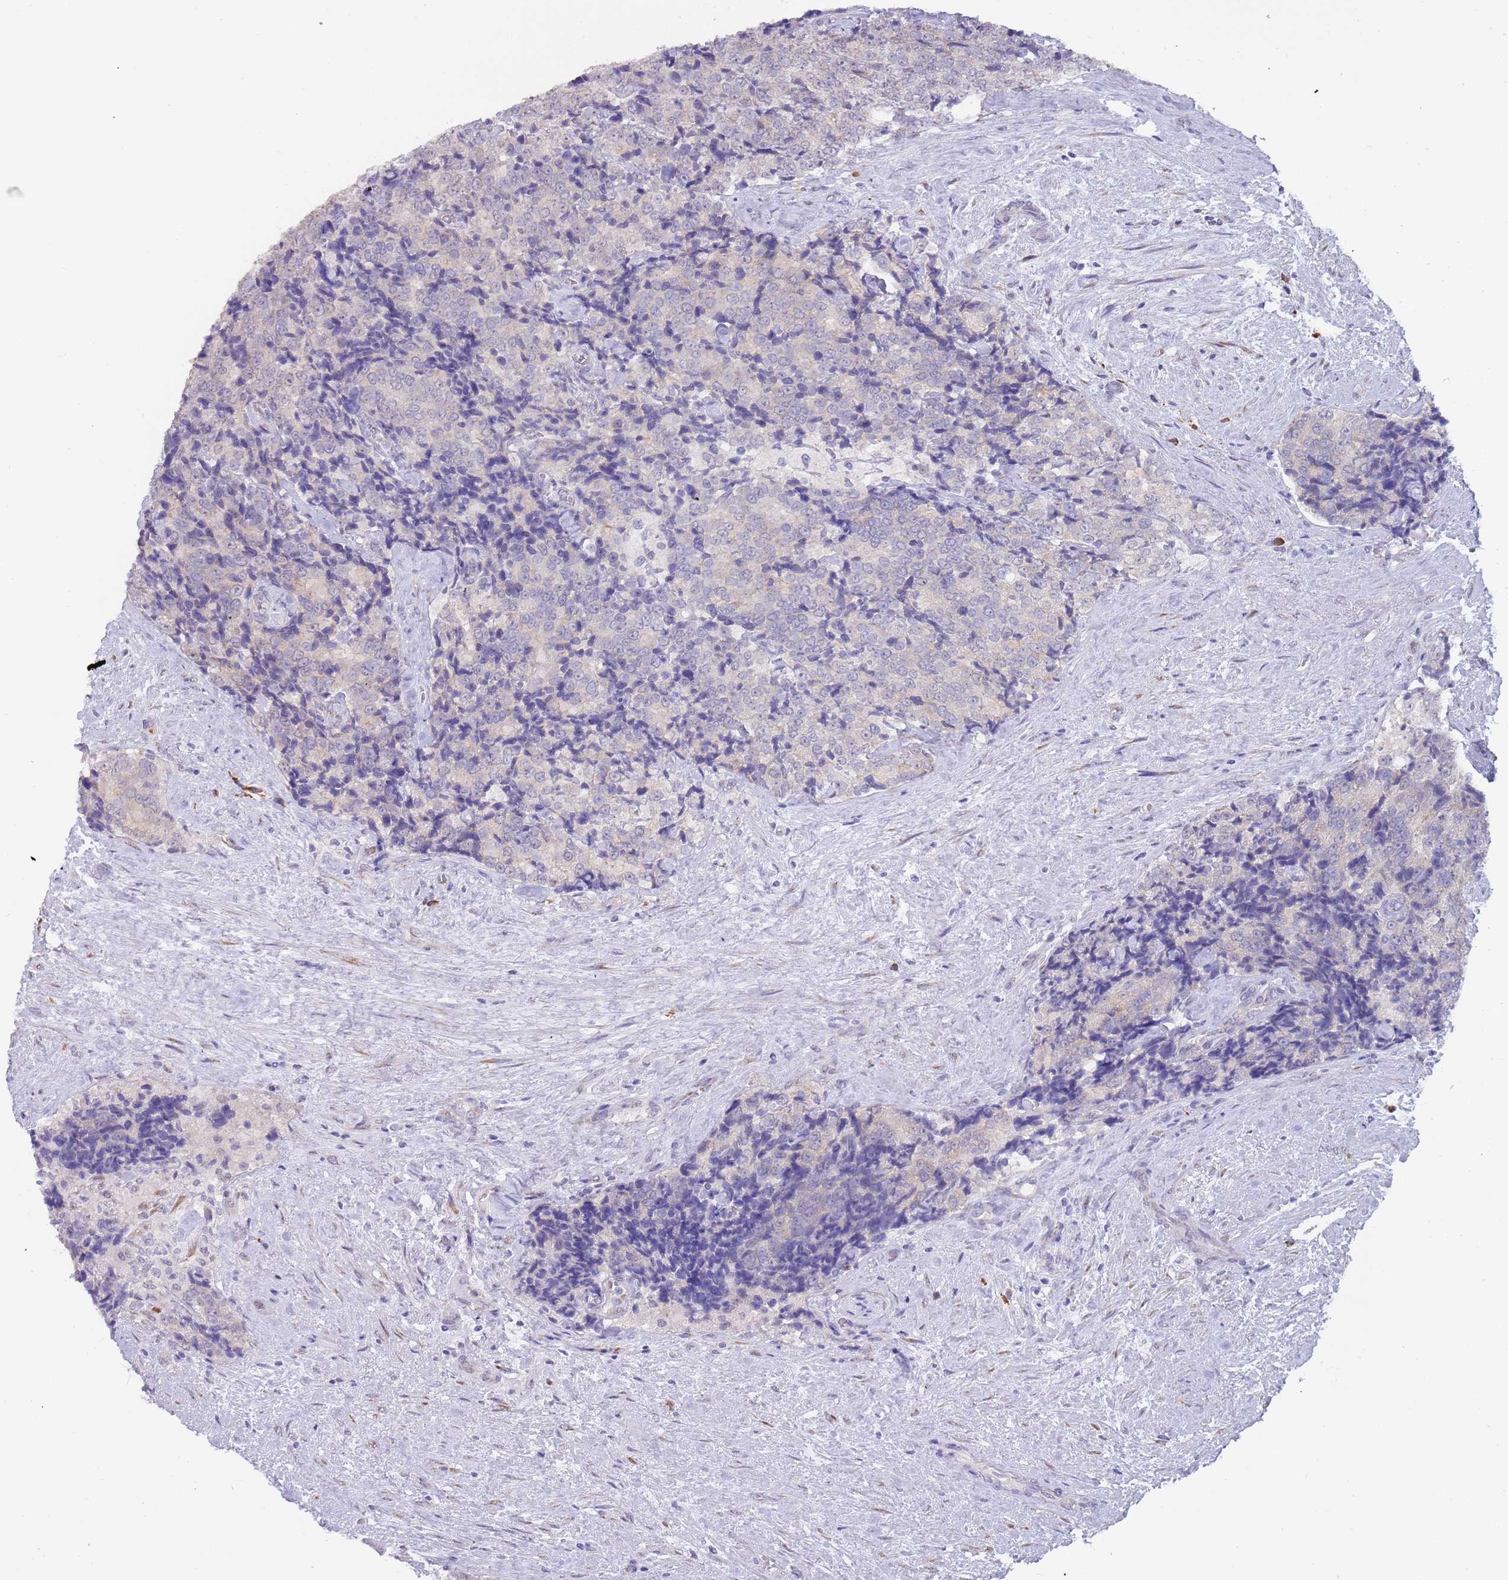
{"staining": {"intensity": "negative", "quantity": "none", "location": "none"}, "tissue": "prostate cancer", "cell_type": "Tumor cells", "image_type": "cancer", "snomed": [{"axis": "morphology", "description": "Adenocarcinoma, High grade"}, {"axis": "topography", "description": "Prostate"}], "caption": "An immunohistochemistry histopathology image of prostate cancer is shown. There is no staining in tumor cells of prostate cancer.", "gene": "TNRC6C", "patient": {"sex": "male", "age": 70}}